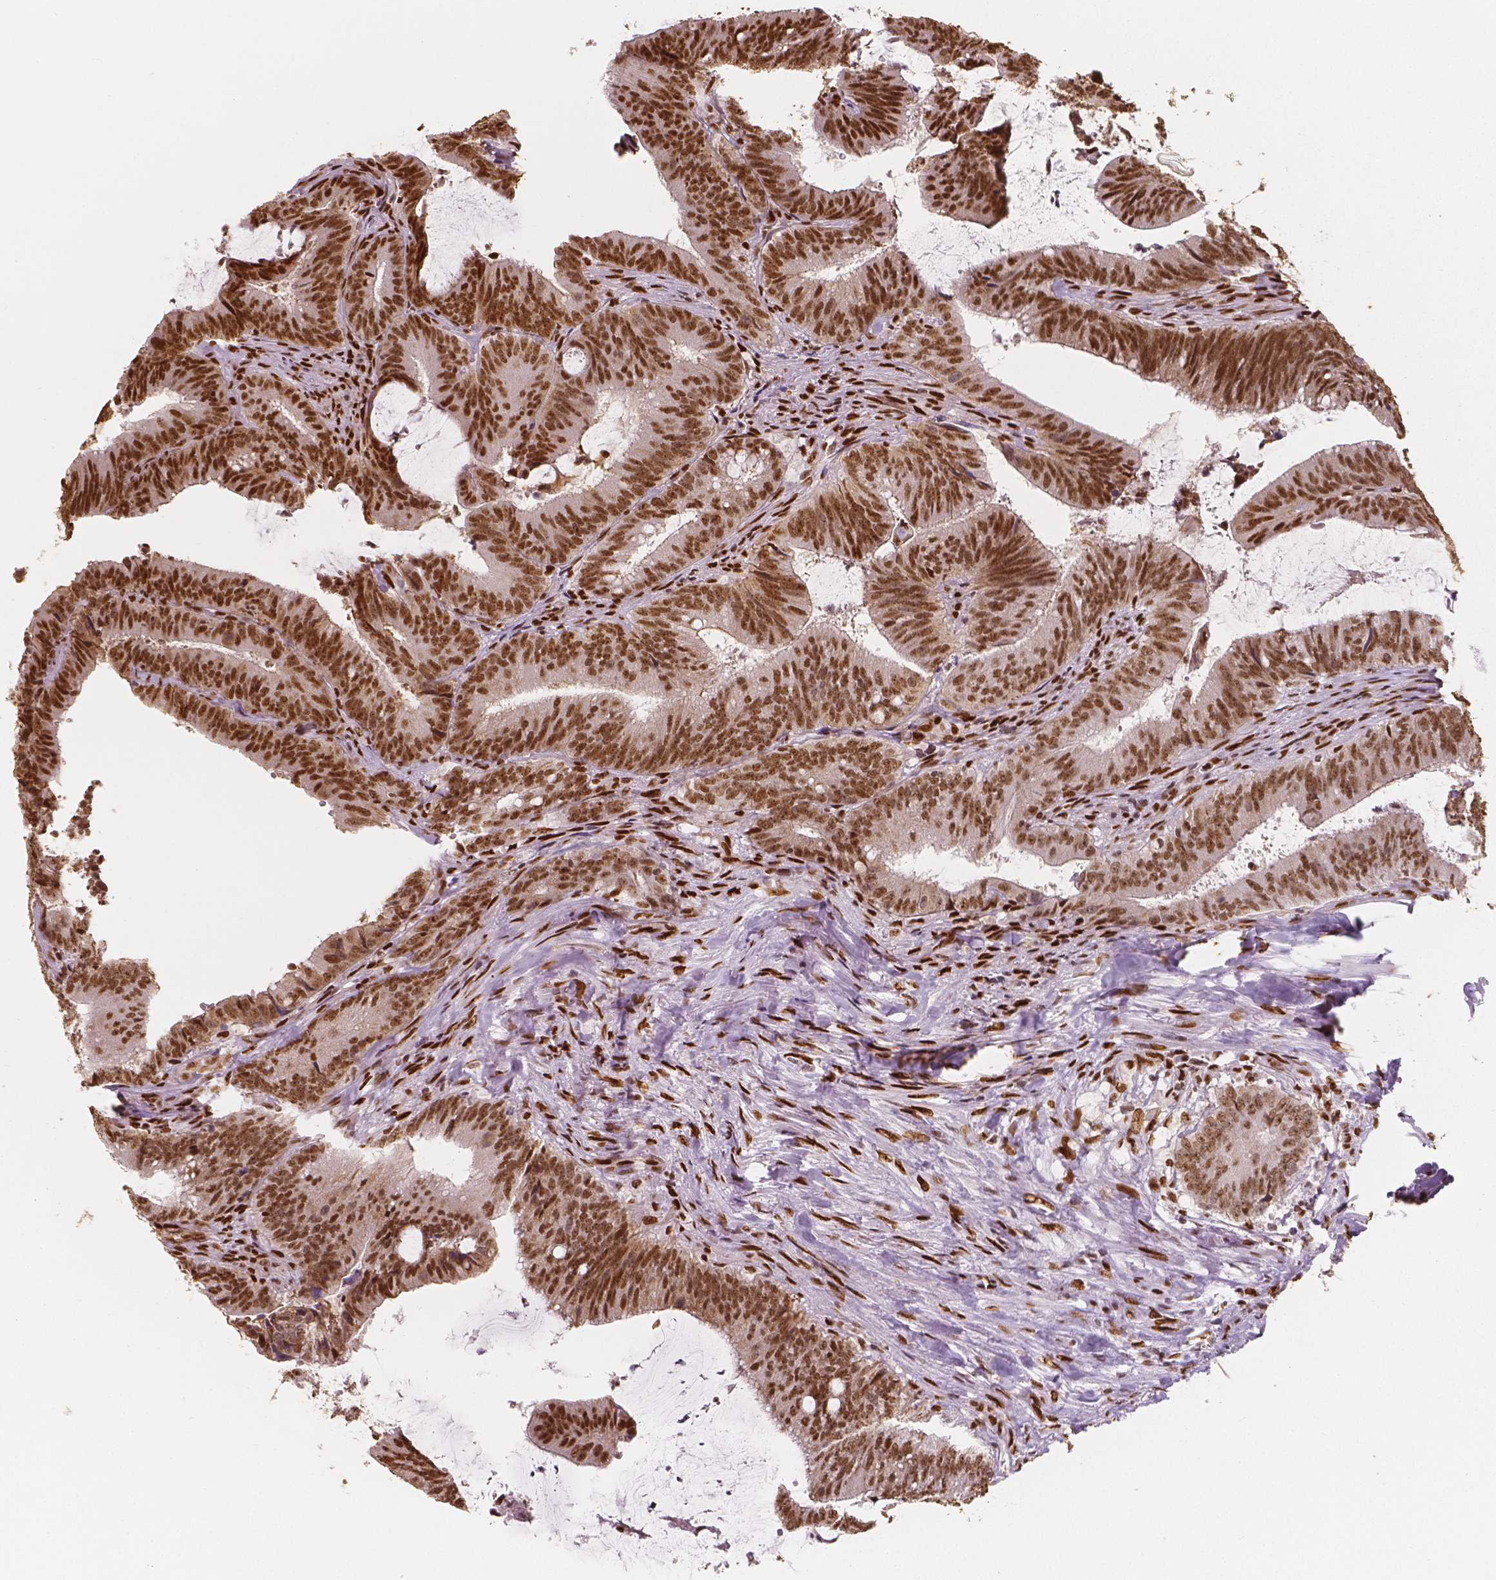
{"staining": {"intensity": "moderate", "quantity": ">75%", "location": "nuclear"}, "tissue": "colorectal cancer", "cell_type": "Tumor cells", "image_type": "cancer", "snomed": [{"axis": "morphology", "description": "Adenocarcinoma, NOS"}, {"axis": "topography", "description": "Colon"}], "caption": "Protein staining by IHC shows moderate nuclear expression in about >75% of tumor cells in colorectal cancer (adenocarcinoma).", "gene": "NUCKS1", "patient": {"sex": "female", "age": 43}}